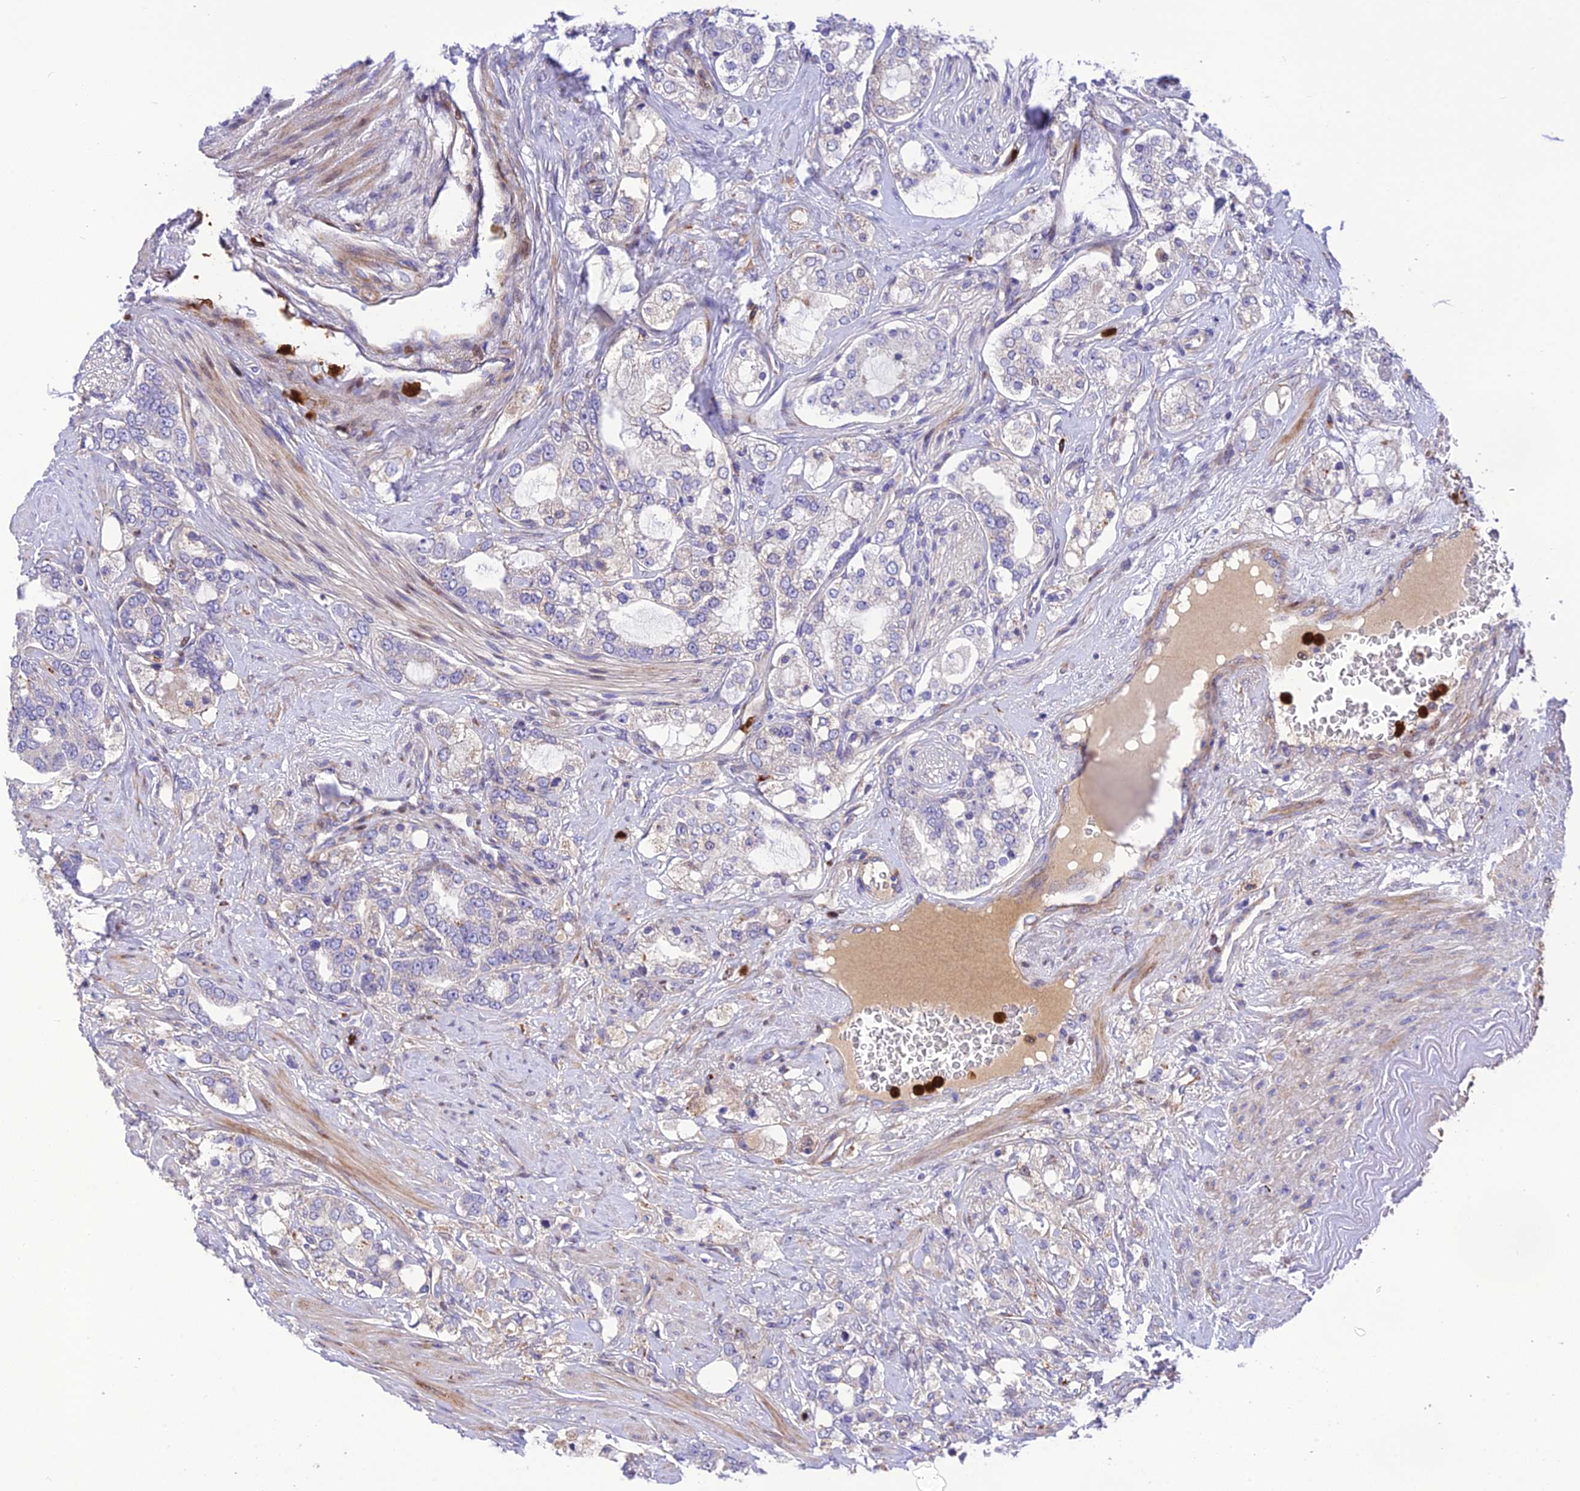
{"staining": {"intensity": "negative", "quantity": "none", "location": "none"}, "tissue": "prostate cancer", "cell_type": "Tumor cells", "image_type": "cancer", "snomed": [{"axis": "morphology", "description": "Adenocarcinoma, High grade"}, {"axis": "topography", "description": "Prostate"}], "caption": "Tumor cells show no significant protein staining in prostate adenocarcinoma (high-grade).", "gene": "CPSF4L", "patient": {"sex": "male", "age": 64}}